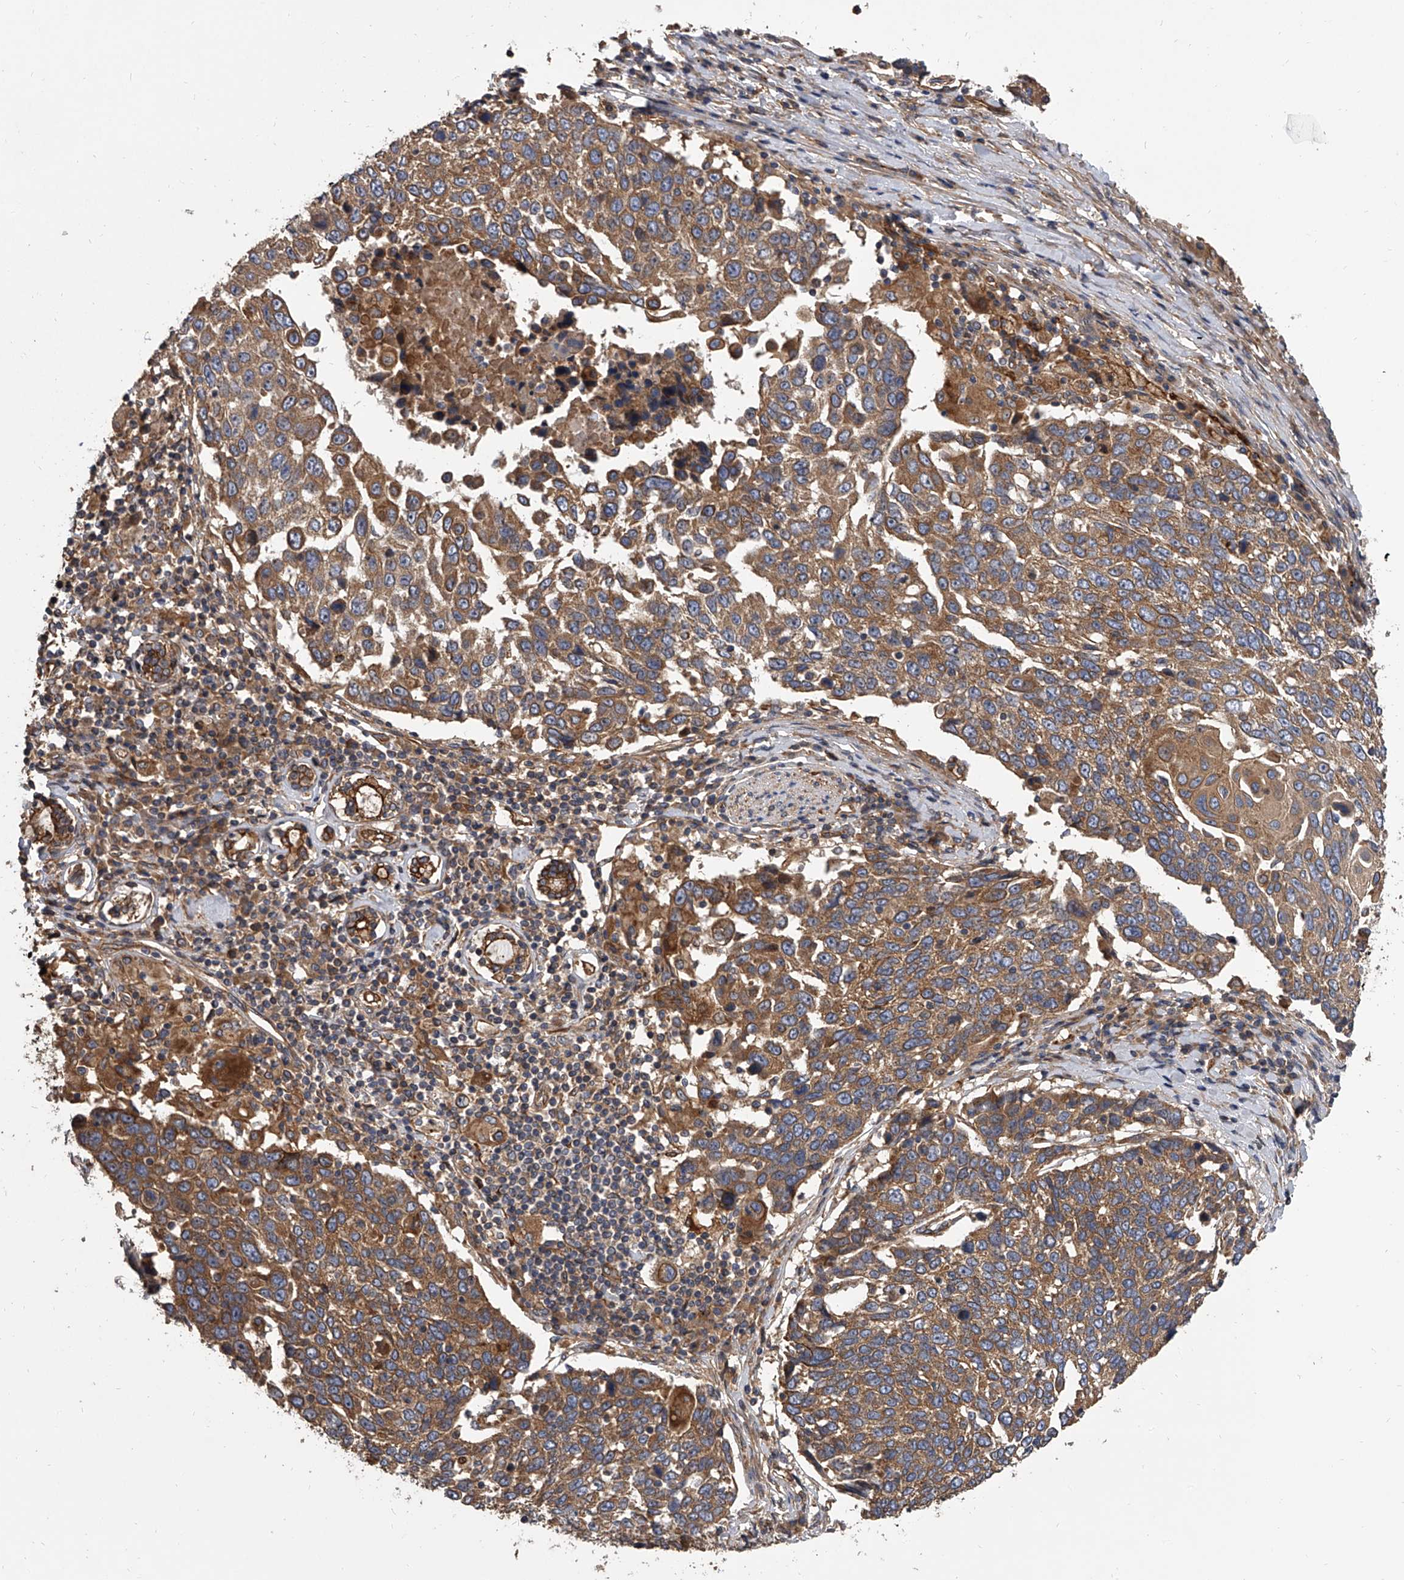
{"staining": {"intensity": "moderate", "quantity": ">75%", "location": "cytoplasmic/membranous"}, "tissue": "lung cancer", "cell_type": "Tumor cells", "image_type": "cancer", "snomed": [{"axis": "morphology", "description": "Squamous cell carcinoma, NOS"}, {"axis": "topography", "description": "Lung"}], "caption": "Immunohistochemistry micrograph of lung cancer (squamous cell carcinoma) stained for a protein (brown), which demonstrates medium levels of moderate cytoplasmic/membranous staining in approximately >75% of tumor cells.", "gene": "EXOC4", "patient": {"sex": "male", "age": 66}}